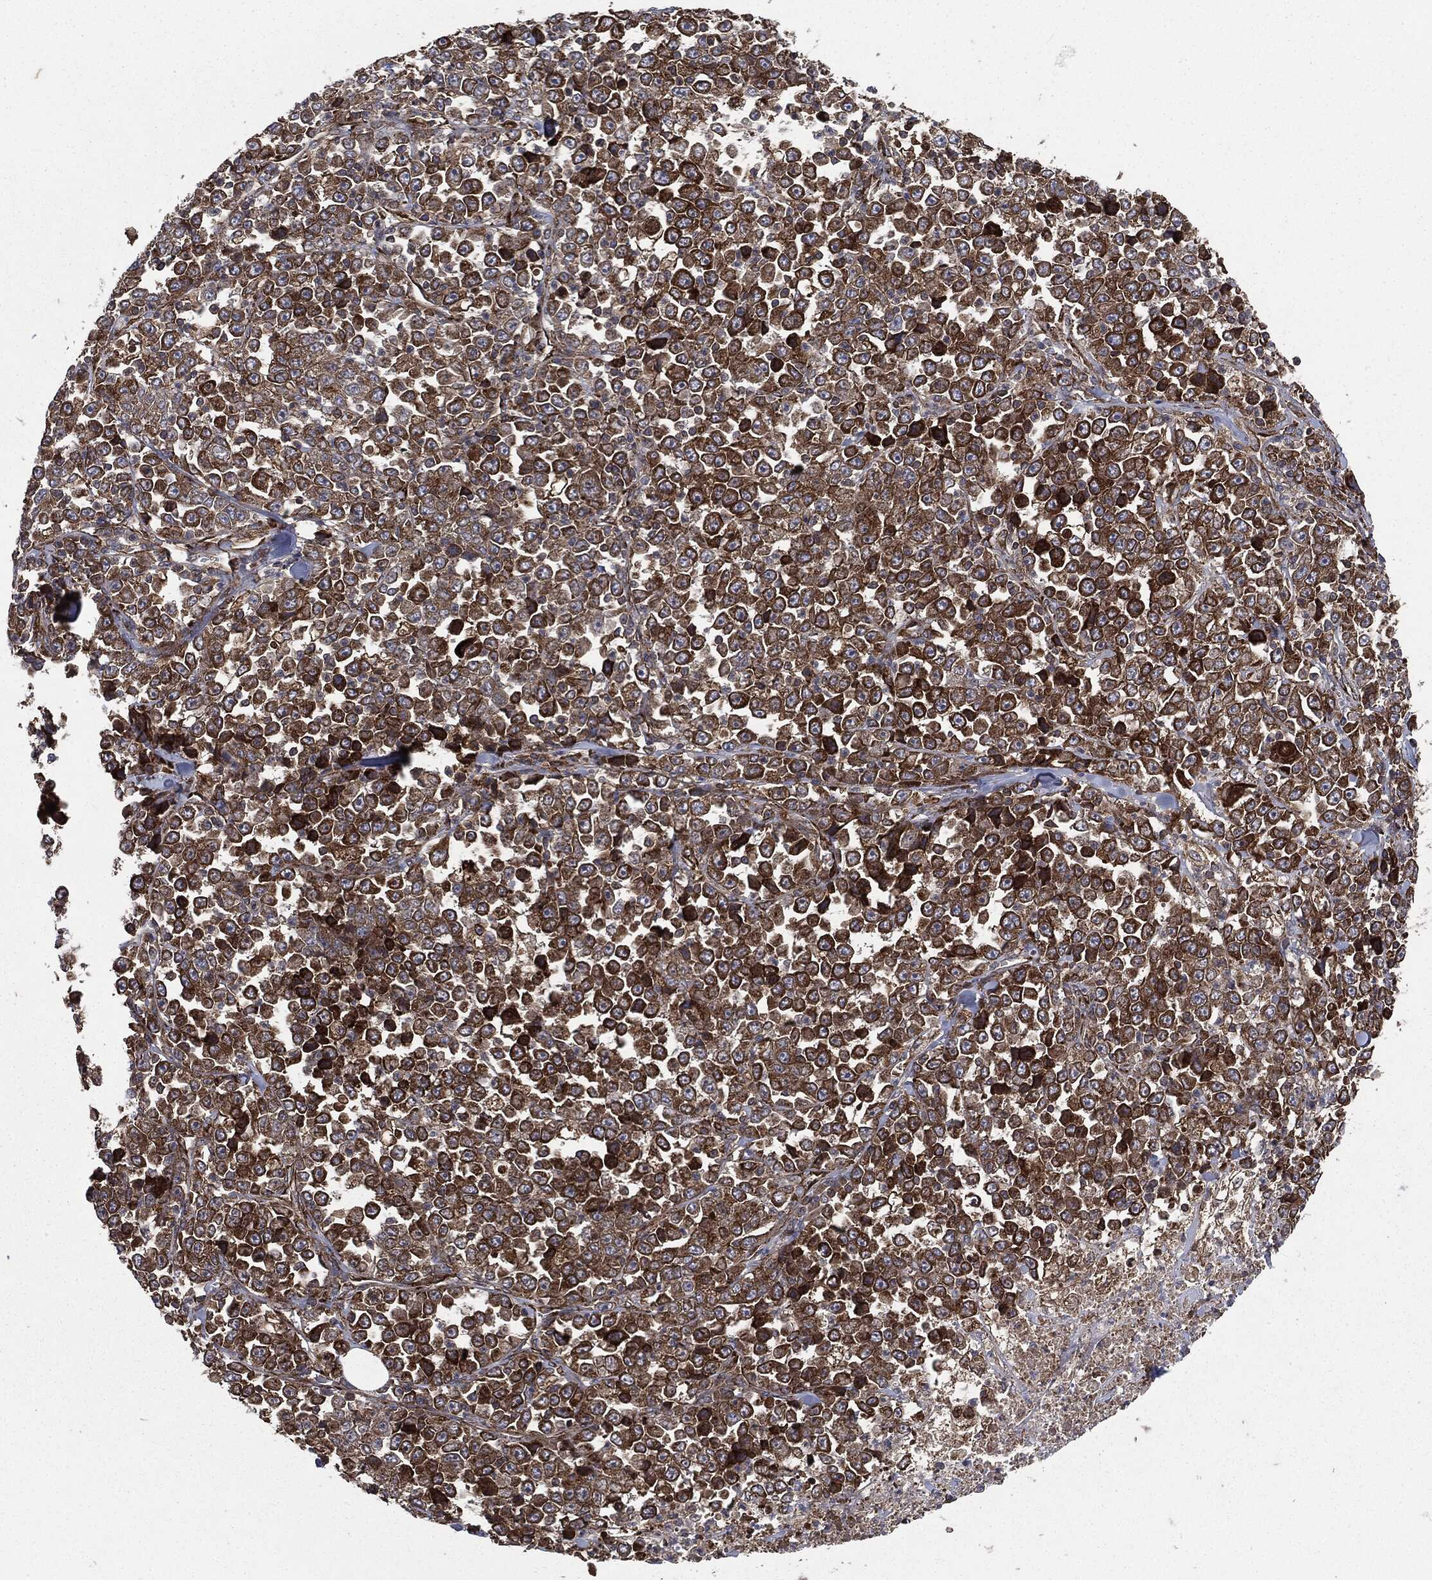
{"staining": {"intensity": "strong", "quantity": ">75%", "location": "cytoplasmic/membranous"}, "tissue": "stomach cancer", "cell_type": "Tumor cells", "image_type": "cancer", "snomed": [{"axis": "morphology", "description": "Normal tissue, NOS"}, {"axis": "morphology", "description": "Adenocarcinoma, NOS"}, {"axis": "topography", "description": "Stomach, upper"}, {"axis": "topography", "description": "Stomach"}], "caption": "Protein staining reveals strong cytoplasmic/membranous positivity in approximately >75% of tumor cells in adenocarcinoma (stomach).", "gene": "PLOD3", "patient": {"sex": "male", "age": 59}}